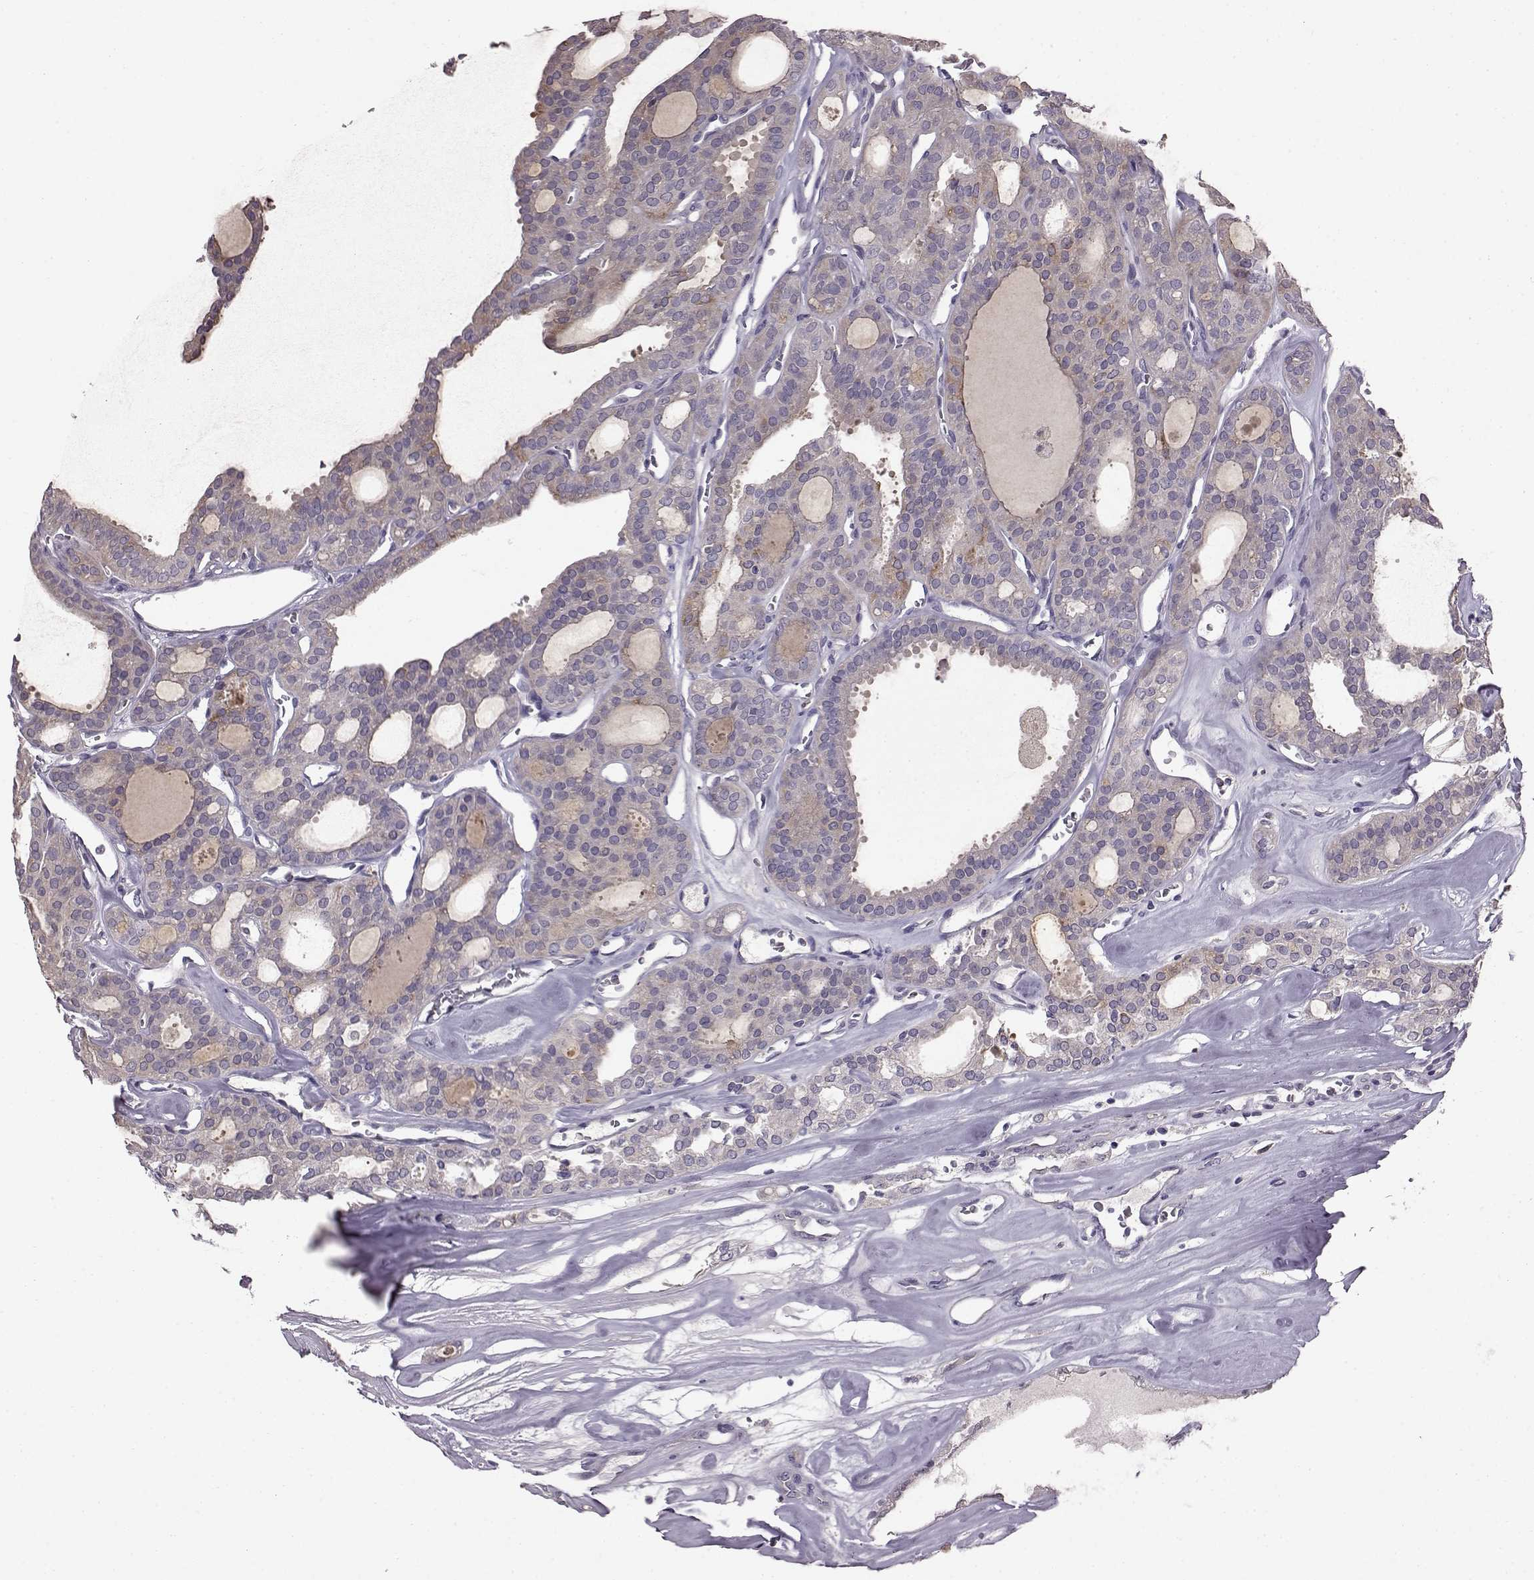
{"staining": {"intensity": "weak", "quantity": "<25%", "location": "cytoplasmic/membranous"}, "tissue": "thyroid cancer", "cell_type": "Tumor cells", "image_type": "cancer", "snomed": [{"axis": "morphology", "description": "Follicular adenoma carcinoma, NOS"}, {"axis": "topography", "description": "Thyroid gland"}], "caption": "Tumor cells are negative for protein expression in human thyroid cancer.", "gene": "ADGRG2", "patient": {"sex": "male", "age": 75}}